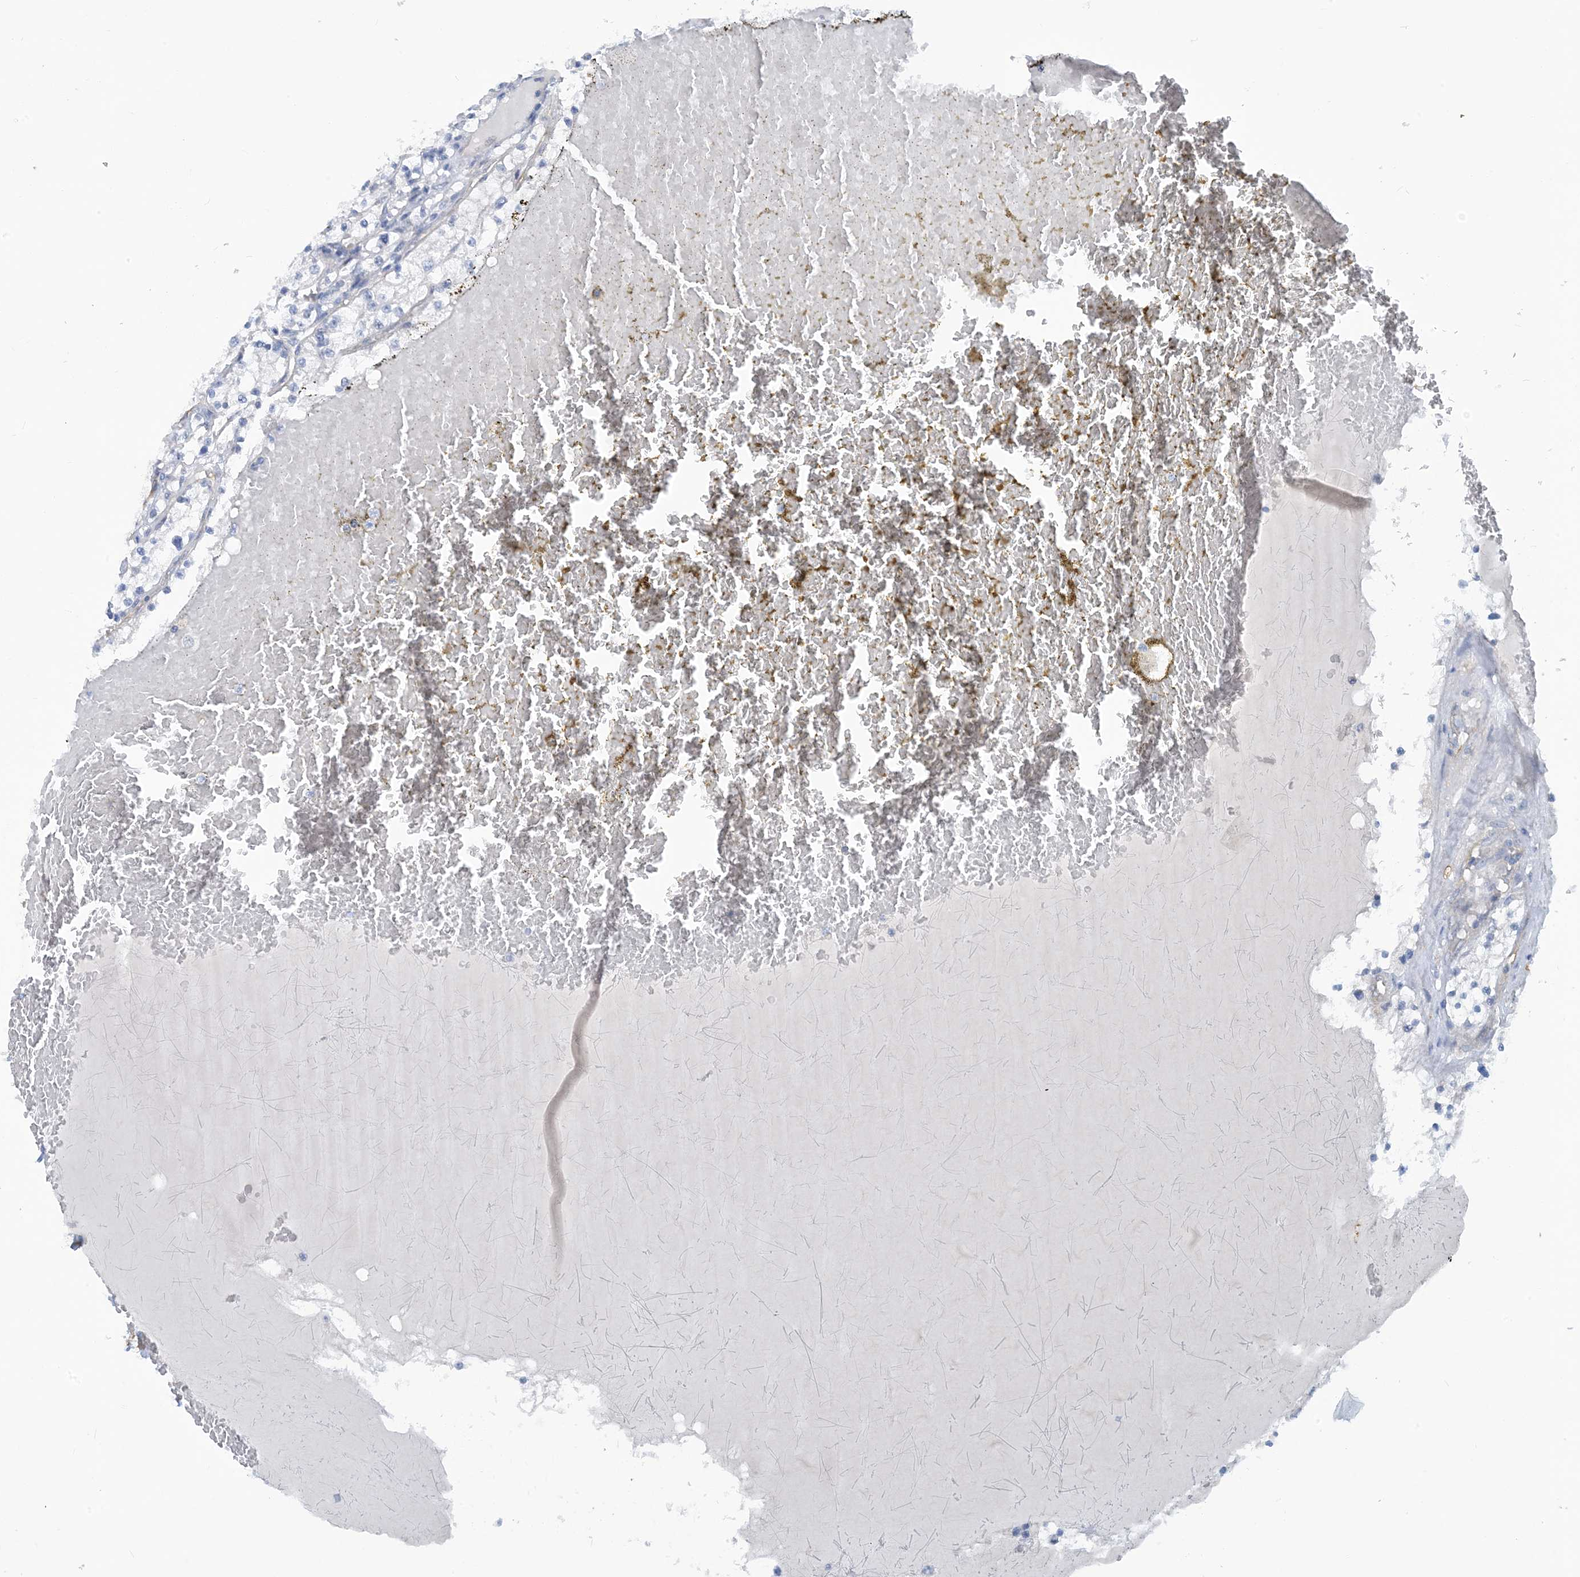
{"staining": {"intensity": "negative", "quantity": "none", "location": "none"}, "tissue": "renal cancer", "cell_type": "Tumor cells", "image_type": "cancer", "snomed": [{"axis": "morphology", "description": "Normal tissue, NOS"}, {"axis": "morphology", "description": "Adenocarcinoma, NOS"}, {"axis": "topography", "description": "Kidney"}], "caption": "High magnification brightfield microscopy of renal adenocarcinoma stained with DAB (3,3'-diaminobenzidine) (brown) and counterstained with hematoxylin (blue): tumor cells show no significant positivity.", "gene": "EIF2A", "patient": {"sex": "male", "age": 68}}